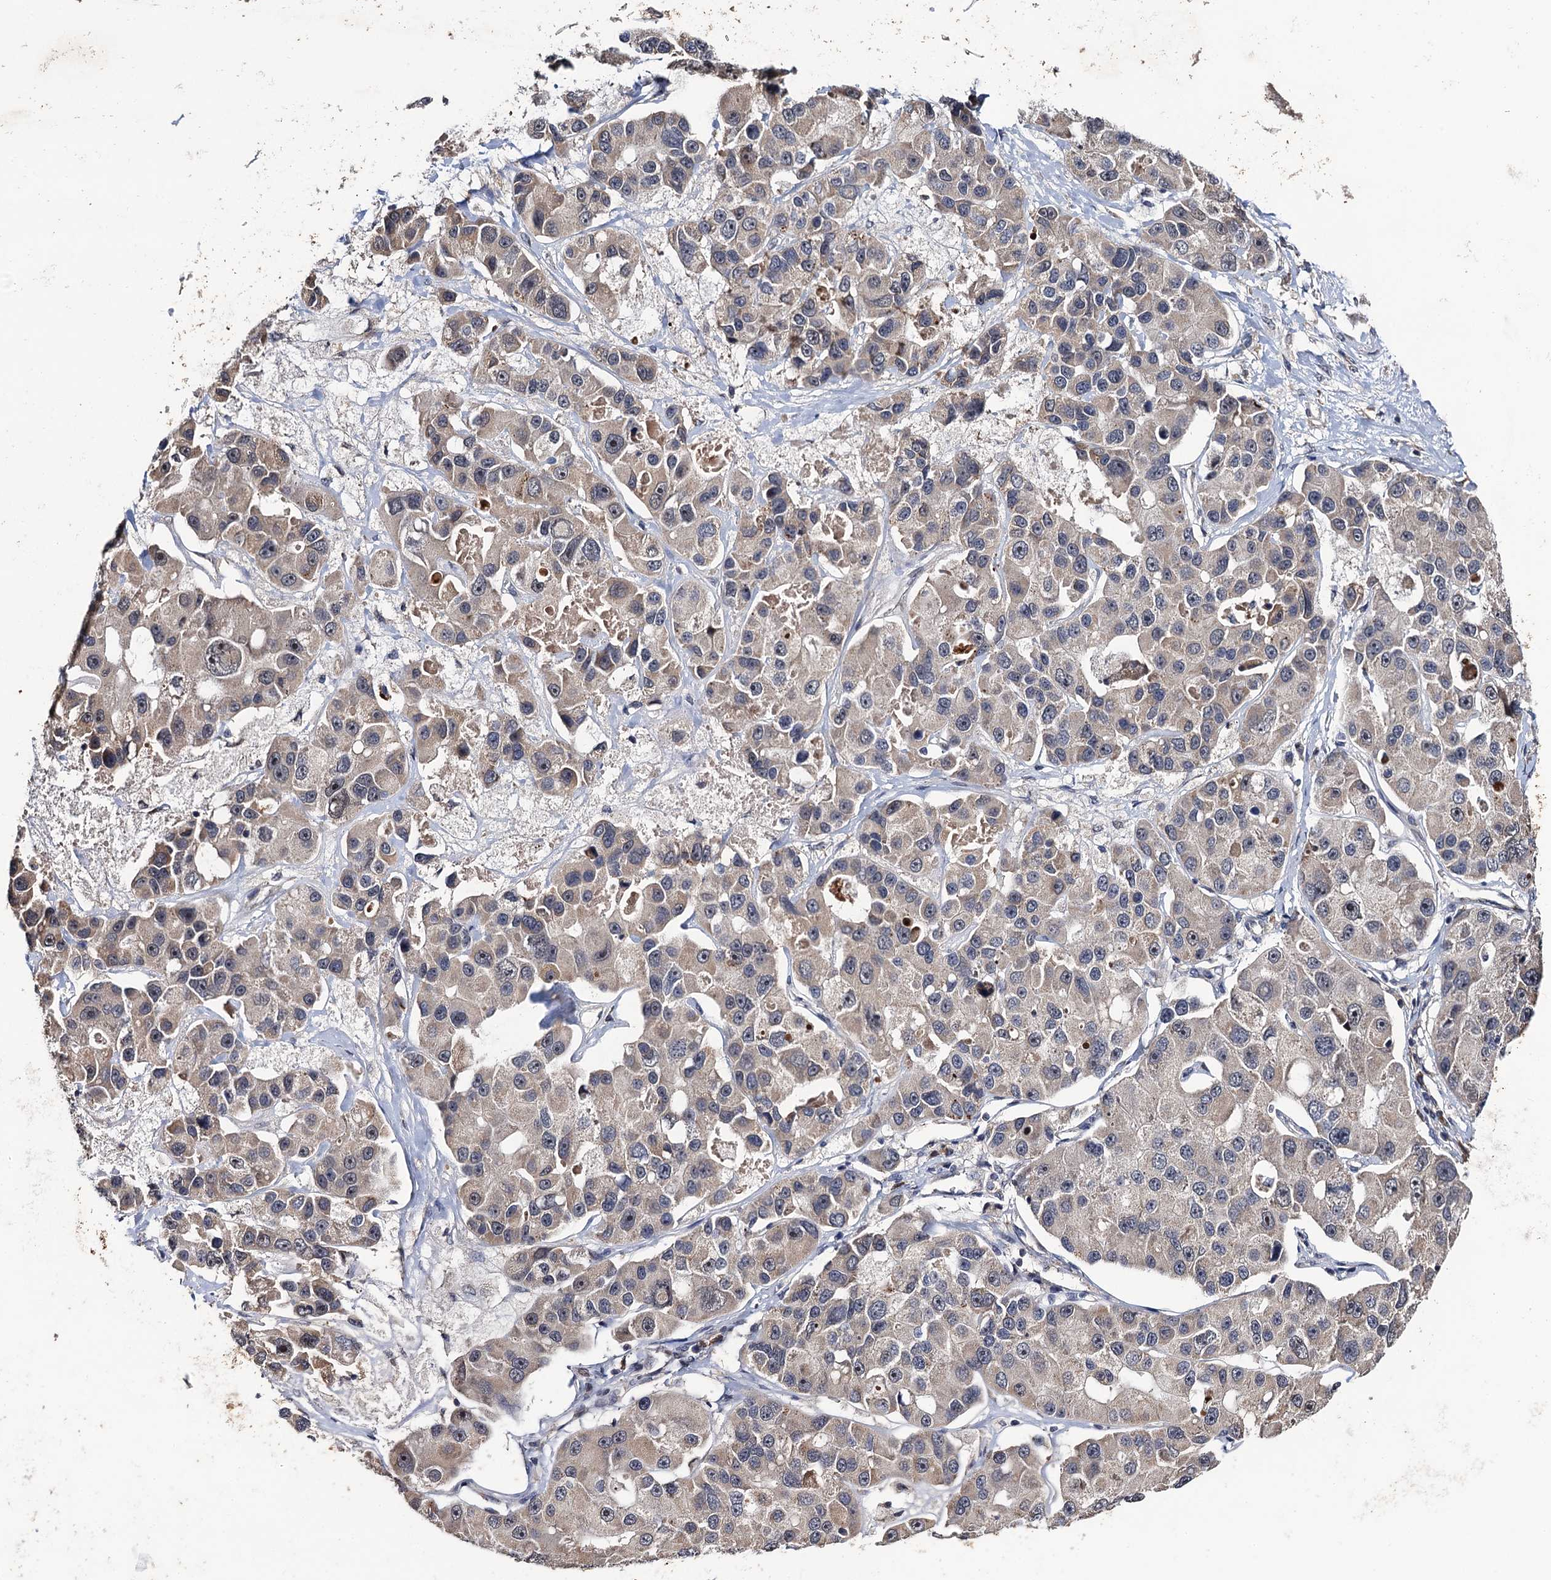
{"staining": {"intensity": "negative", "quantity": "none", "location": "none"}, "tissue": "lung cancer", "cell_type": "Tumor cells", "image_type": "cancer", "snomed": [{"axis": "morphology", "description": "Adenocarcinoma, NOS"}, {"axis": "topography", "description": "Lung"}], "caption": "Immunohistochemistry of human lung cancer (adenocarcinoma) displays no positivity in tumor cells. (Stains: DAB immunohistochemistry with hematoxylin counter stain, Microscopy: brightfield microscopy at high magnification).", "gene": "LRRC63", "patient": {"sex": "female", "age": 54}}